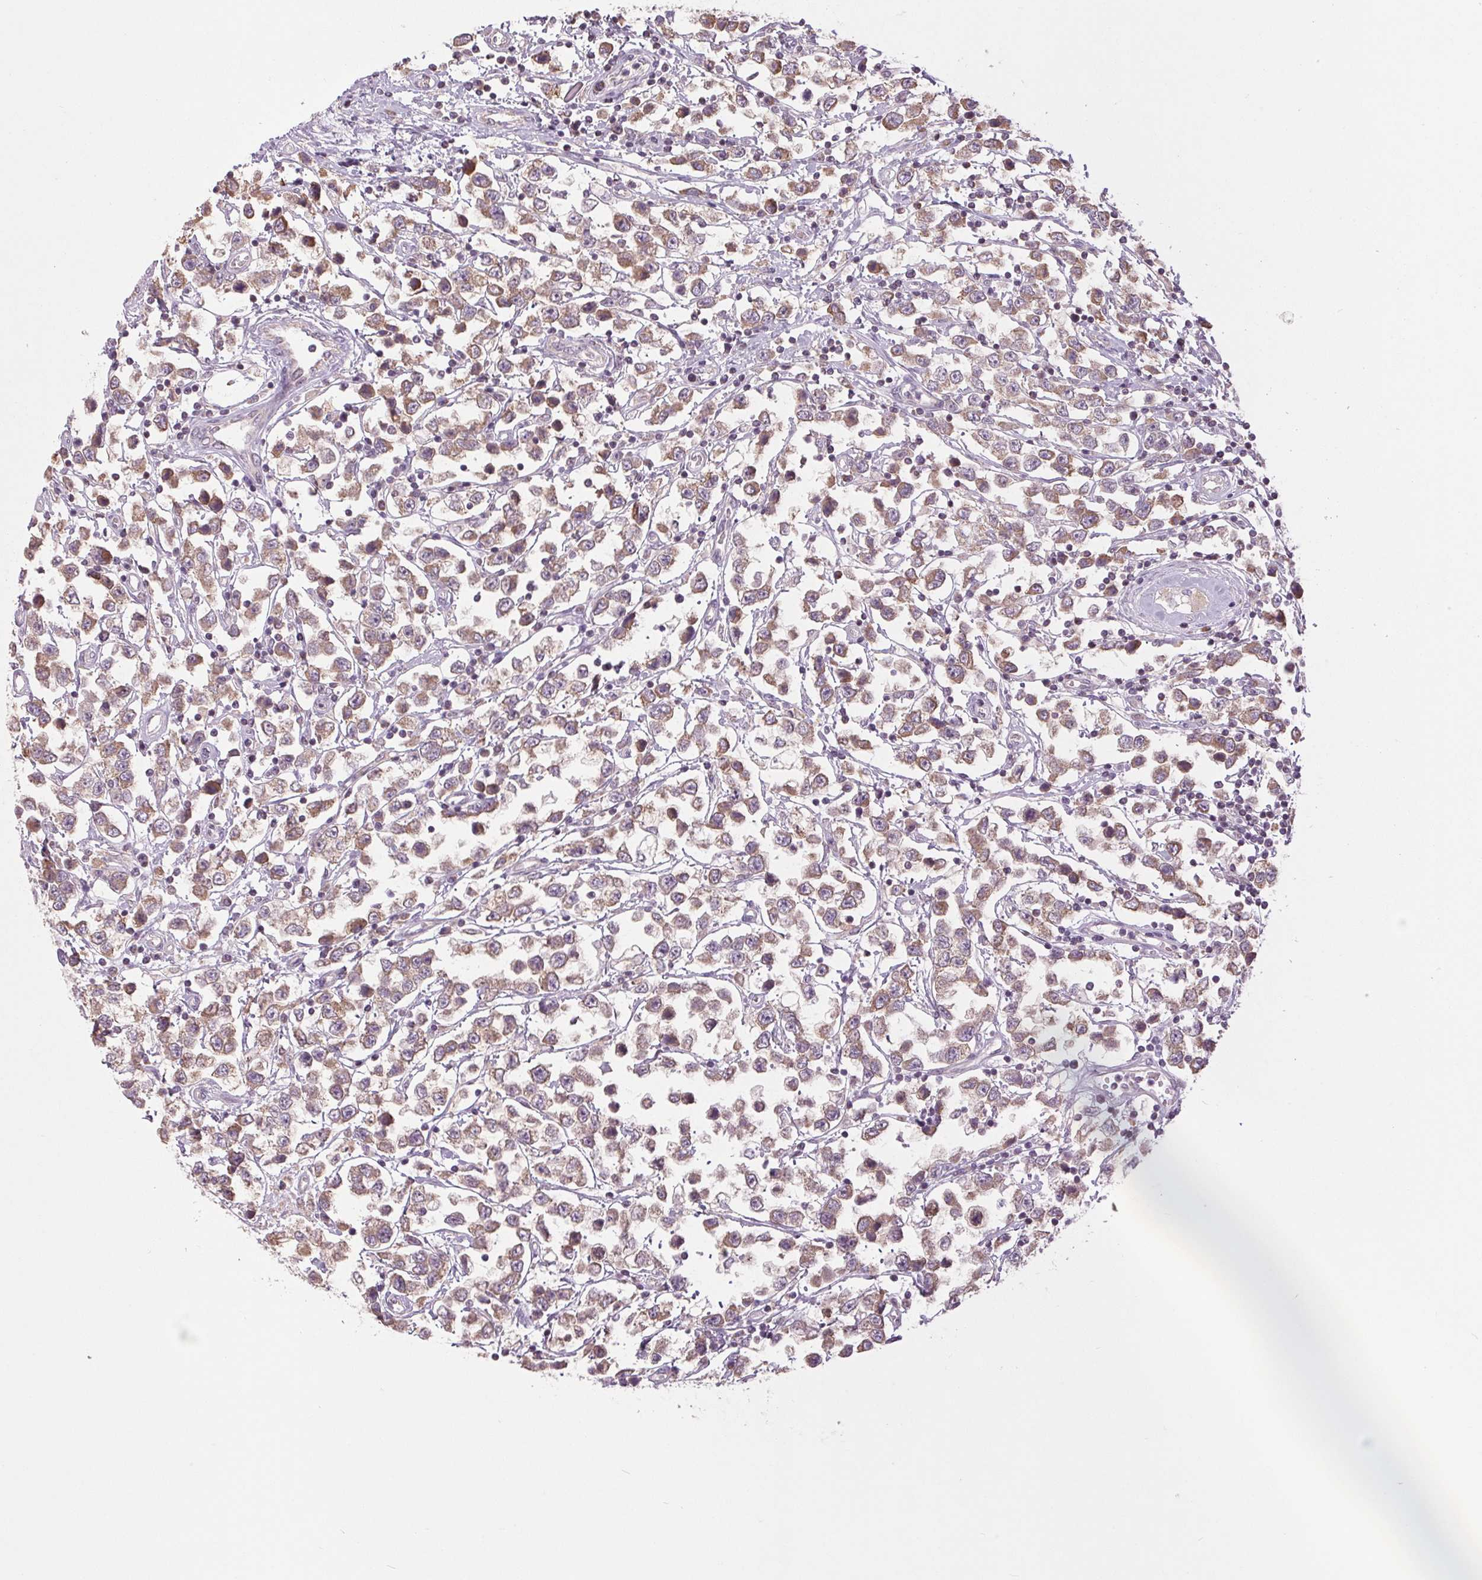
{"staining": {"intensity": "moderate", "quantity": ">75%", "location": "cytoplasmic/membranous"}, "tissue": "testis cancer", "cell_type": "Tumor cells", "image_type": "cancer", "snomed": [{"axis": "morphology", "description": "Seminoma, NOS"}, {"axis": "topography", "description": "Testis"}], "caption": "Approximately >75% of tumor cells in human seminoma (testis) show moderate cytoplasmic/membranous protein expression as visualized by brown immunohistochemical staining.", "gene": "MAP3K5", "patient": {"sex": "male", "age": 34}}